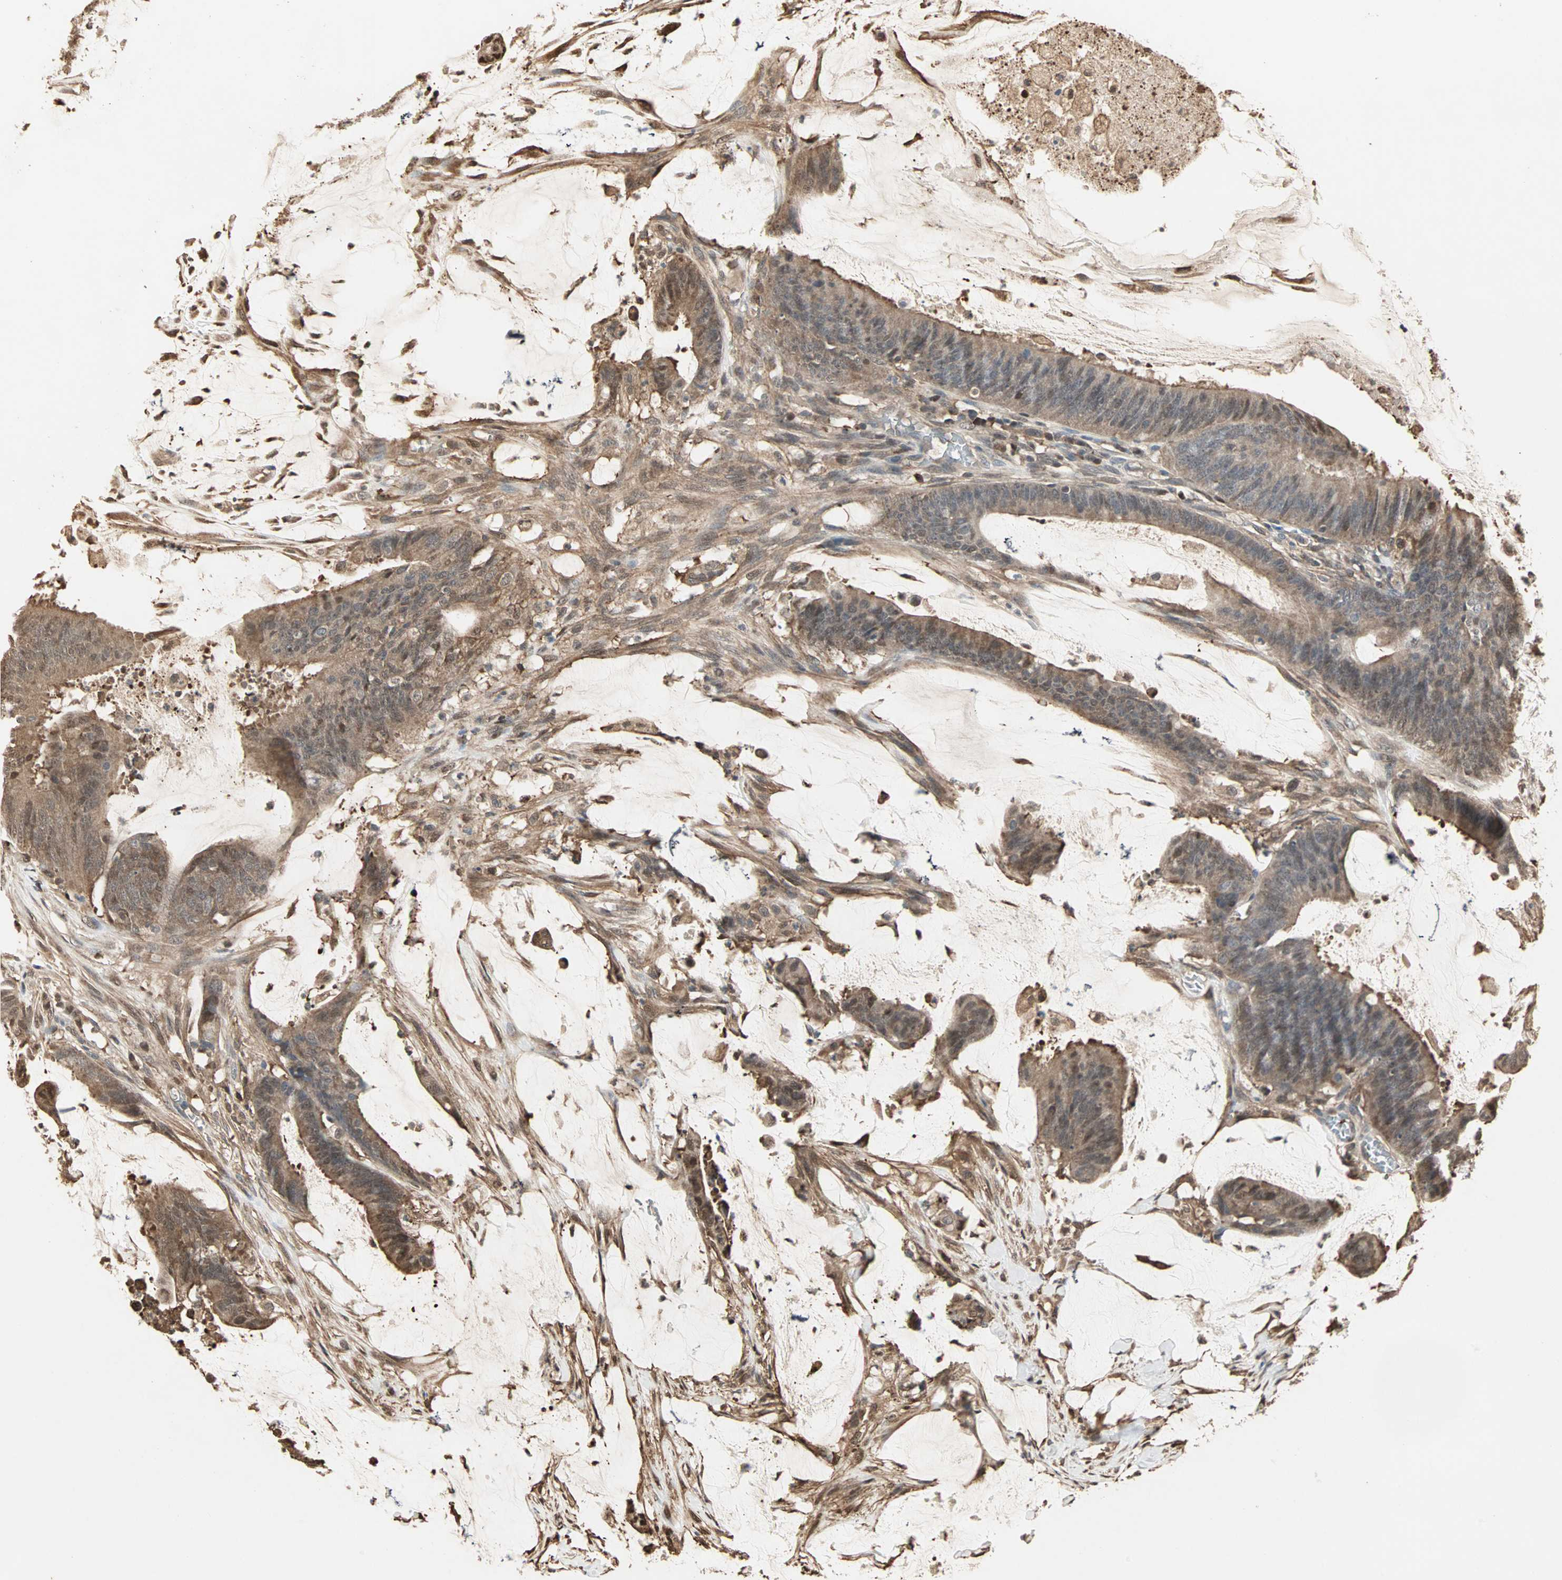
{"staining": {"intensity": "moderate", "quantity": ">75%", "location": "cytoplasmic/membranous,nuclear"}, "tissue": "colorectal cancer", "cell_type": "Tumor cells", "image_type": "cancer", "snomed": [{"axis": "morphology", "description": "Adenocarcinoma, NOS"}, {"axis": "topography", "description": "Rectum"}], "caption": "Protein staining reveals moderate cytoplasmic/membranous and nuclear staining in about >75% of tumor cells in colorectal cancer (adenocarcinoma).", "gene": "DRG2", "patient": {"sex": "female", "age": 66}}